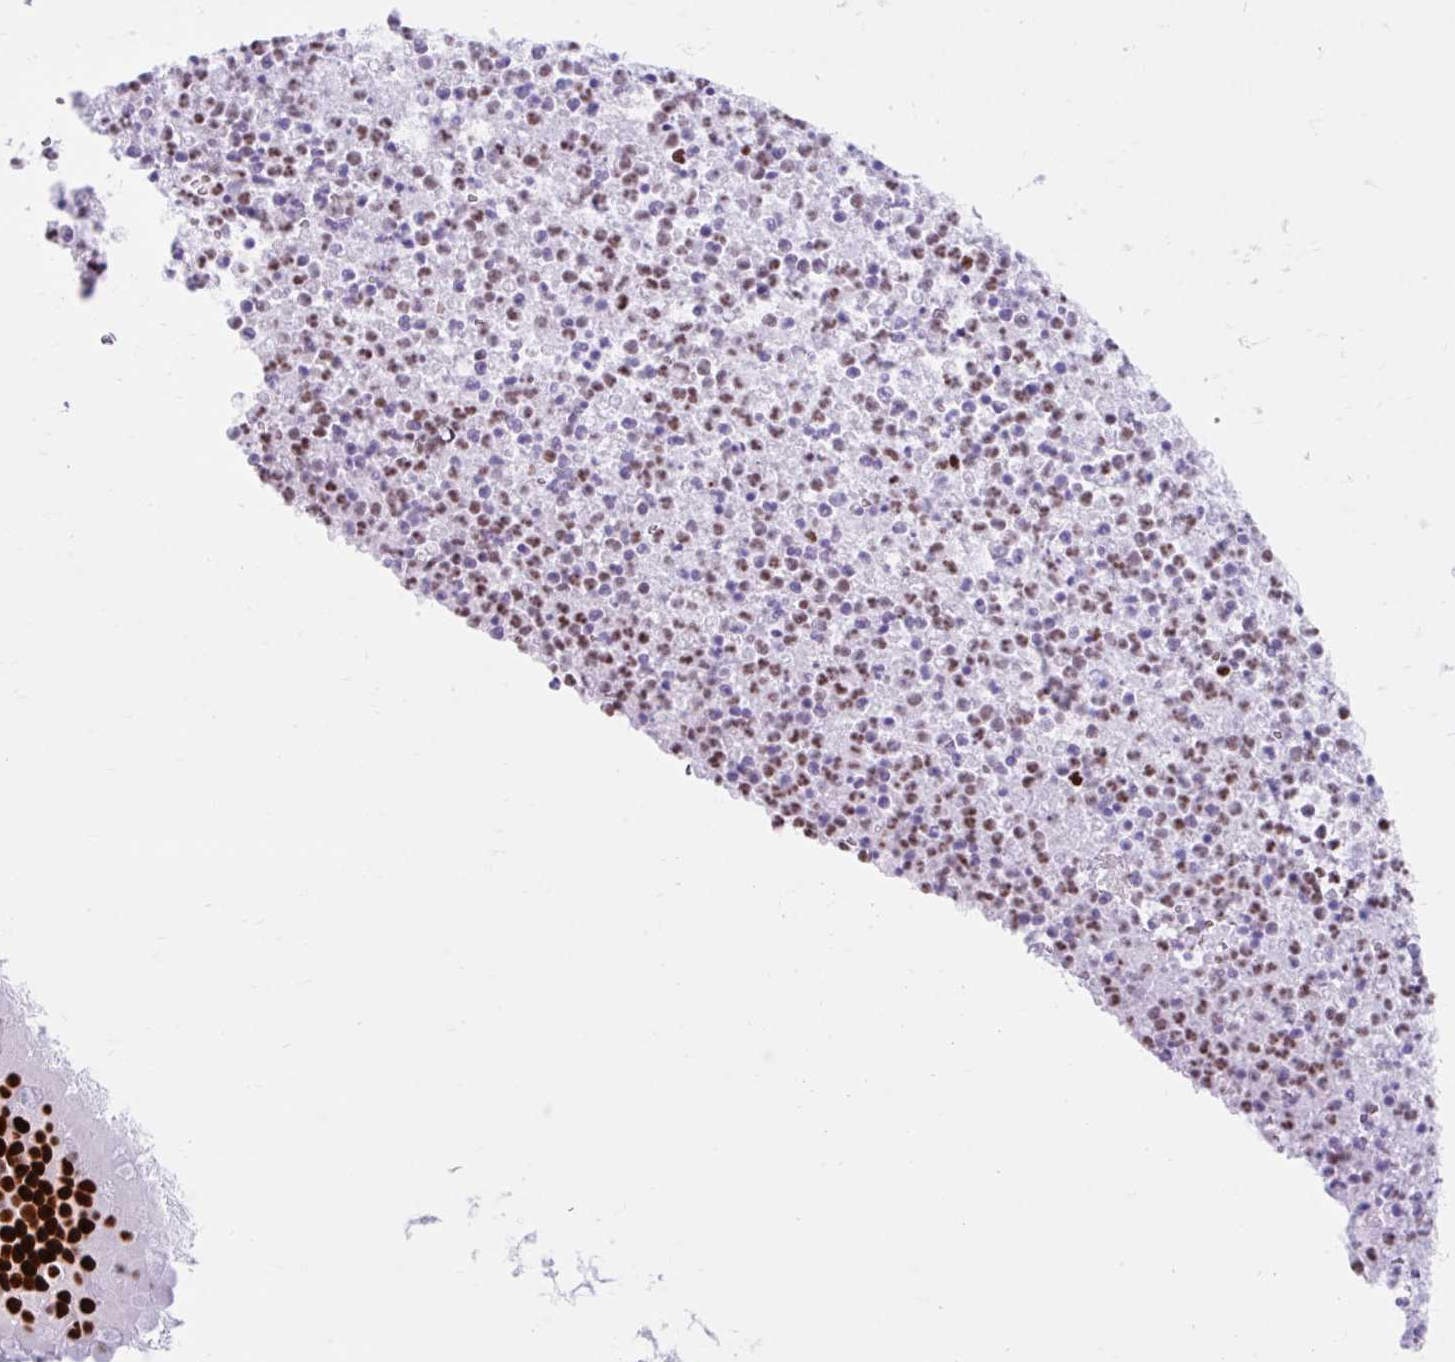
{"staining": {"intensity": "strong", "quantity": ">75%", "location": "nuclear"}, "tissue": "bronchus", "cell_type": "Respiratory epithelial cells", "image_type": "normal", "snomed": [{"axis": "morphology", "description": "Normal tissue, NOS"}, {"axis": "topography", "description": "Cartilage tissue"}, {"axis": "topography", "description": "Bronchus"}], "caption": "An IHC histopathology image of benign tissue is shown. Protein staining in brown highlights strong nuclear positivity in bronchus within respiratory epithelial cells.", "gene": "KHDRBS1", "patient": {"sex": "male", "age": 56}}